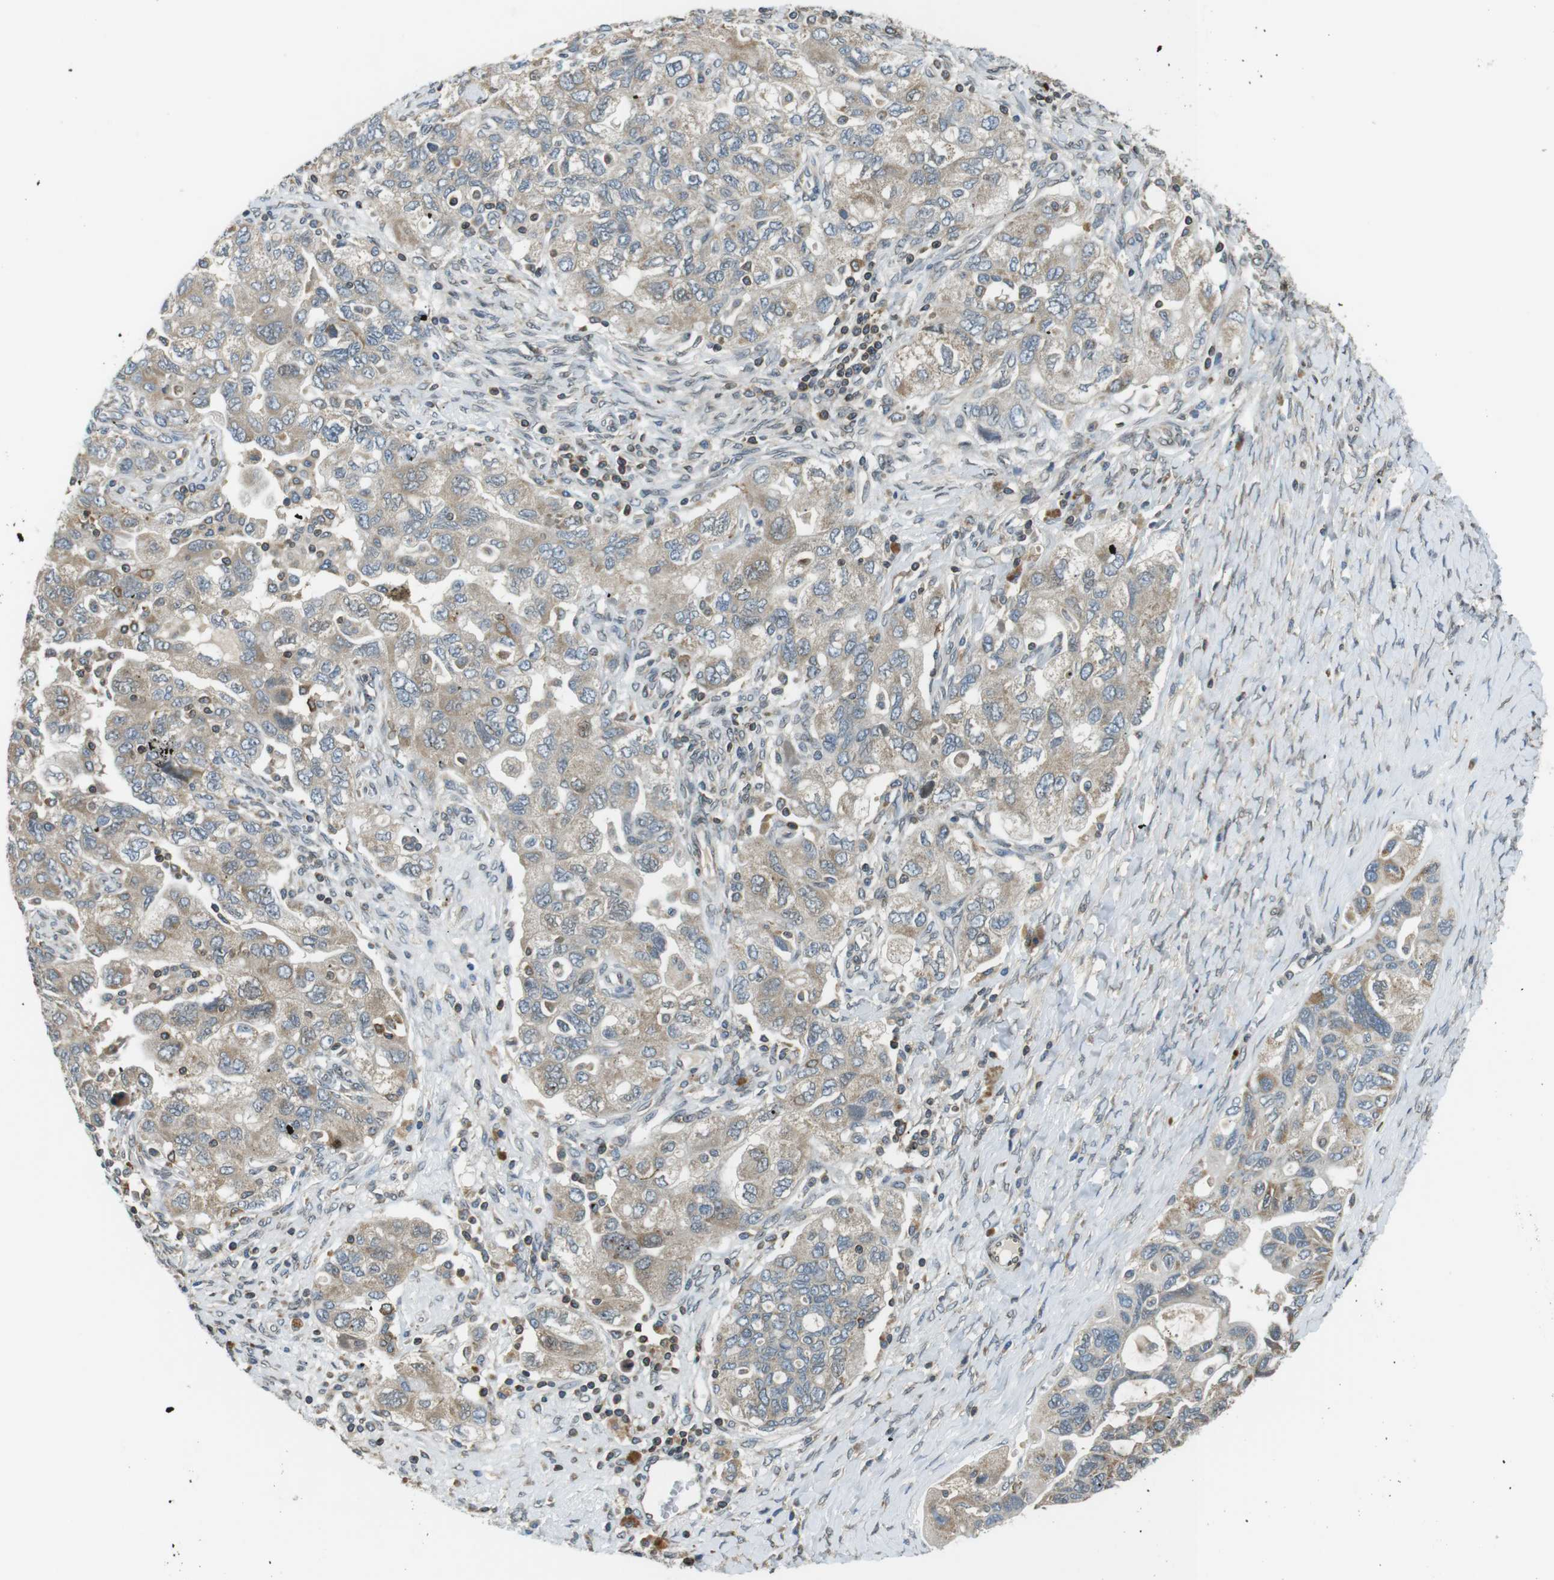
{"staining": {"intensity": "weak", "quantity": "25%-75%", "location": "cytoplasmic/membranous"}, "tissue": "ovarian cancer", "cell_type": "Tumor cells", "image_type": "cancer", "snomed": [{"axis": "morphology", "description": "Carcinoma, NOS"}, {"axis": "morphology", "description": "Cystadenocarcinoma, serous, NOS"}, {"axis": "topography", "description": "Ovary"}], "caption": "Approximately 25%-75% of tumor cells in serous cystadenocarcinoma (ovarian) display weak cytoplasmic/membranous protein expression as visualized by brown immunohistochemical staining.", "gene": "TMX4", "patient": {"sex": "female", "age": 69}}